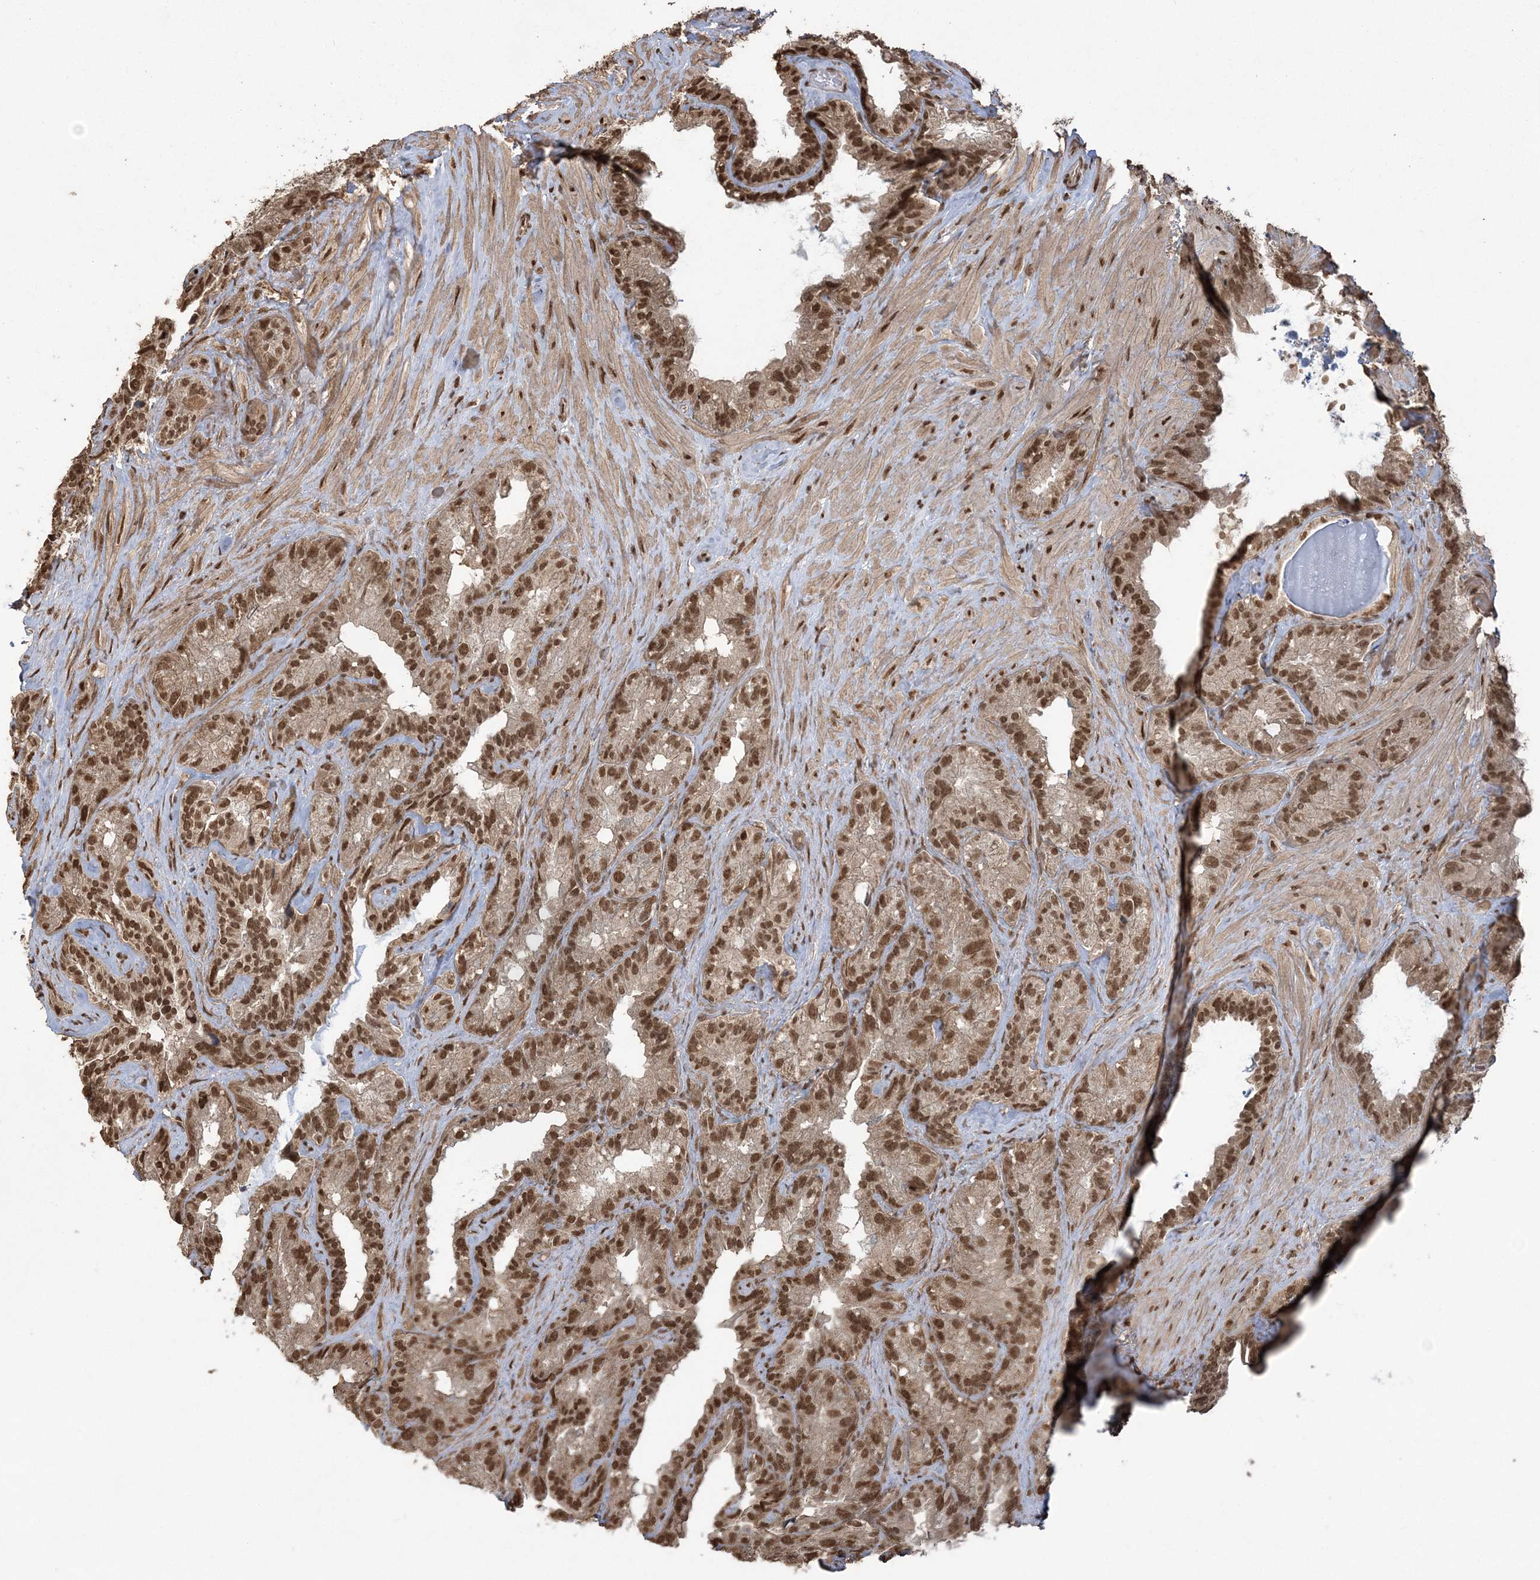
{"staining": {"intensity": "strong", "quantity": ">75%", "location": "cytoplasmic/membranous,nuclear"}, "tissue": "seminal vesicle", "cell_type": "Glandular cells", "image_type": "normal", "snomed": [{"axis": "morphology", "description": "Normal tissue, NOS"}, {"axis": "topography", "description": "Prostate"}, {"axis": "topography", "description": "Seminal veicle"}], "caption": "Protein expression analysis of benign seminal vesicle demonstrates strong cytoplasmic/membranous,nuclear positivity in approximately >75% of glandular cells. (DAB (3,3'-diaminobenzidine) = brown stain, brightfield microscopy at high magnification).", "gene": "ZNF839", "patient": {"sex": "male", "age": 68}}